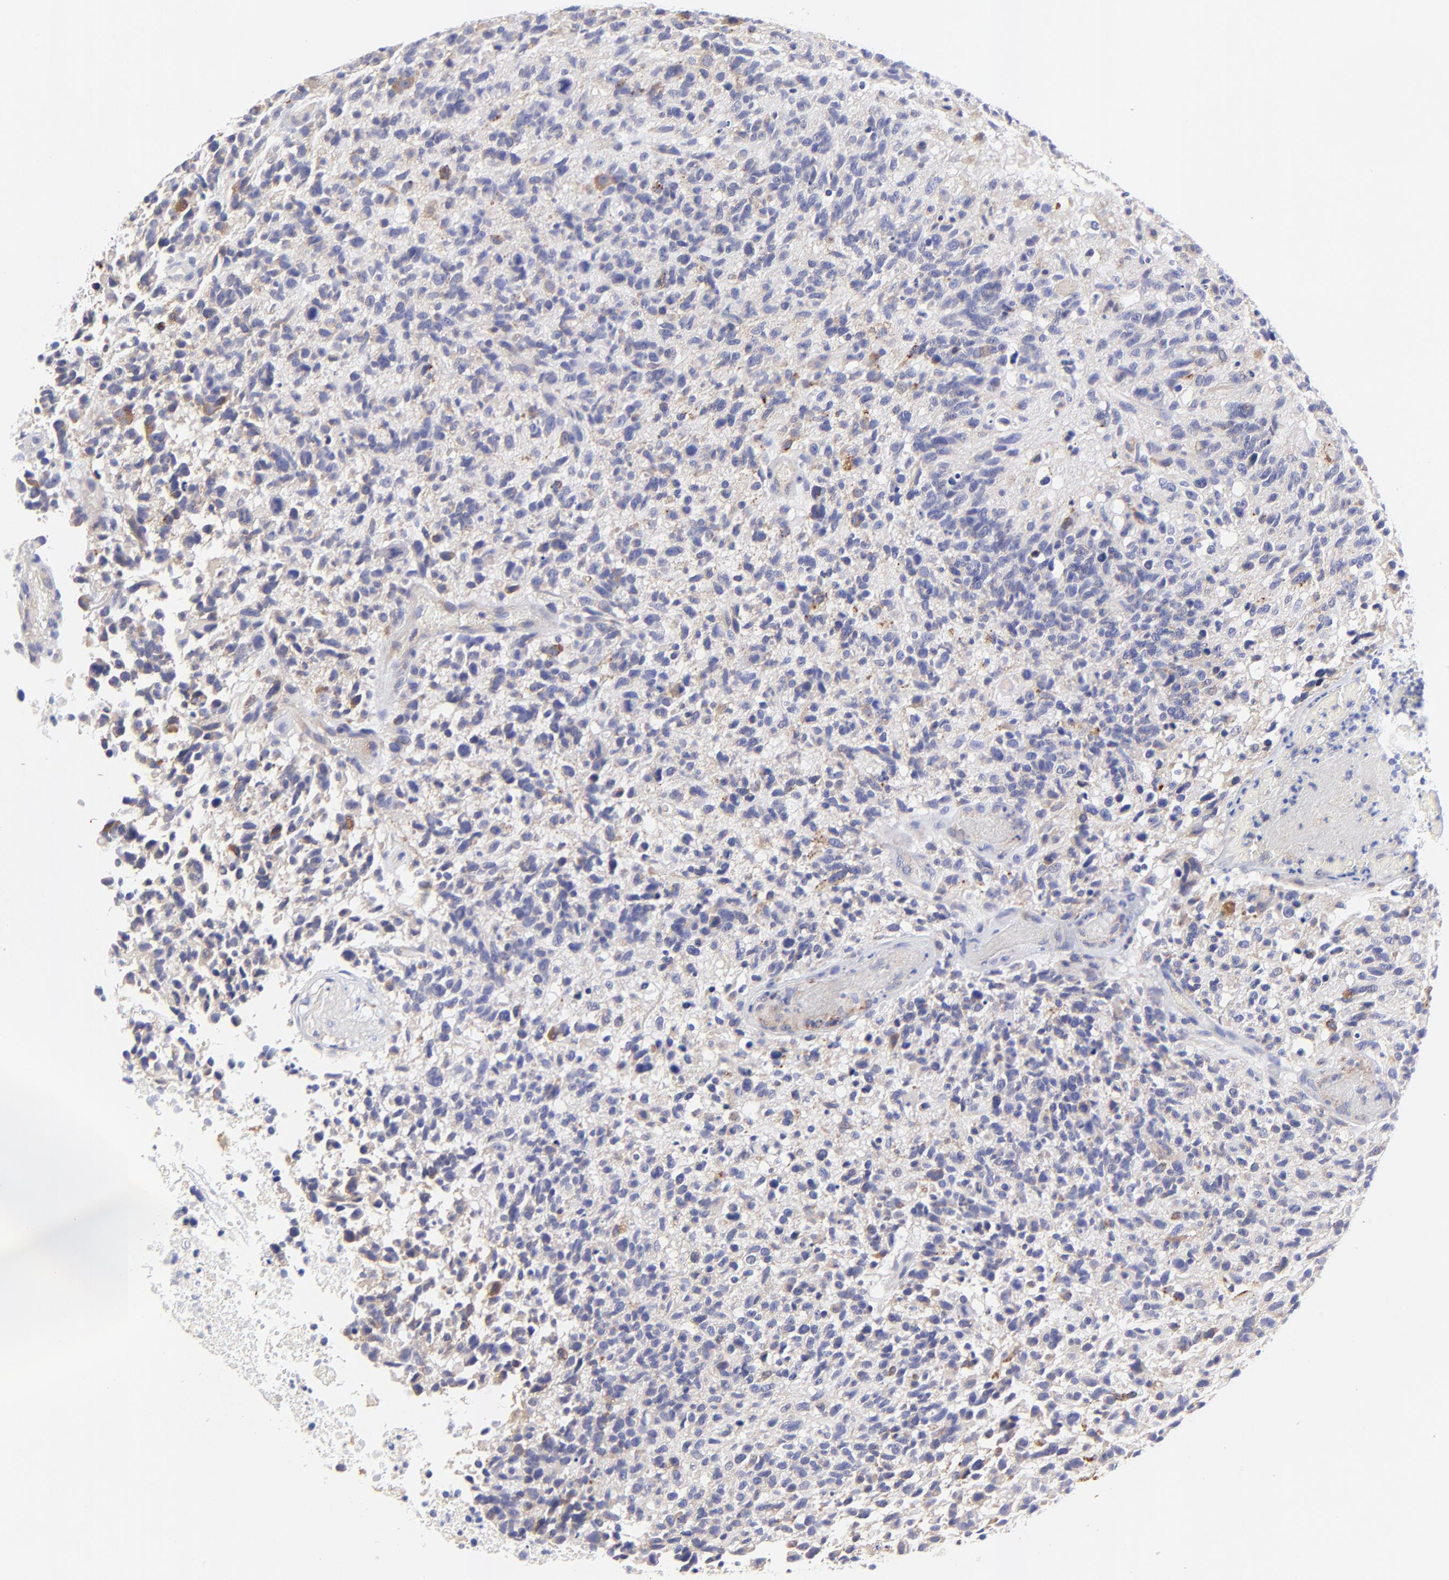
{"staining": {"intensity": "negative", "quantity": "none", "location": "none"}, "tissue": "glioma", "cell_type": "Tumor cells", "image_type": "cancer", "snomed": [{"axis": "morphology", "description": "Glioma, malignant, High grade"}, {"axis": "topography", "description": "Brain"}], "caption": "IHC histopathology image of human glioma stained for a protein (brown), which reveals no positivity in tumor cells.", "gene": "LHFPL1", "patient": {"sex": "male", "age": 72}}